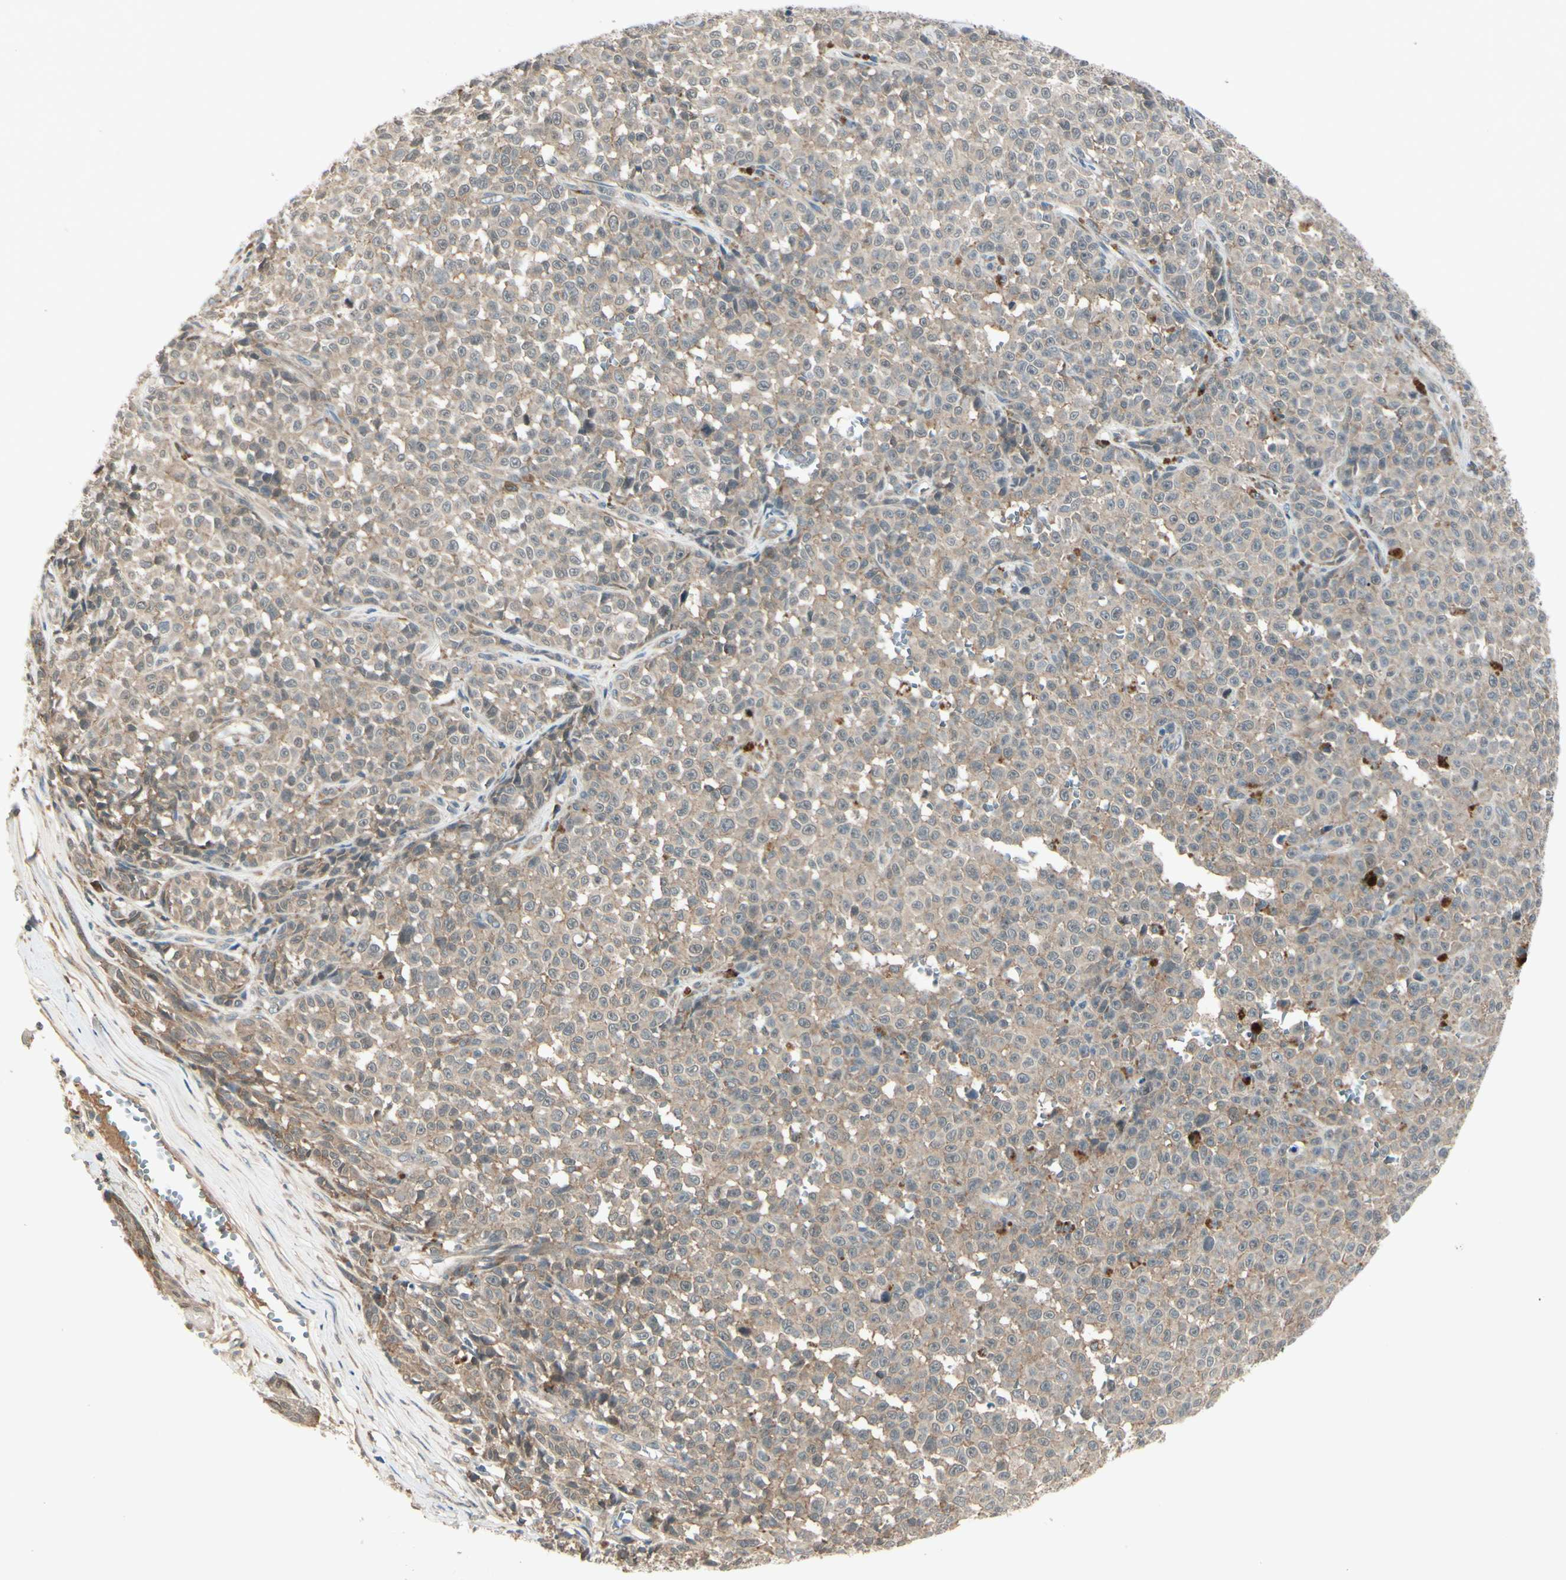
{"staining": {"intensity": "weak", "quantity": "25%-75%", "location": "cytoplasmic/membranous"}, "tissue": "melanoma", "cell_type": "Tumor cells", "image_type": "cancer", "snomed": [{"axis": "morphology", "description": "Malignant melanoma, NOS"}, {"axis": "topography", "description": "Skin"}], "caption": "A micrograph of melanoma stained for a protein demonstrates weak cytoplasmic/membranous brown staining in tumor cells.", "gene": "FHDC1", "patient": {"sex": "female", "age": 82}}